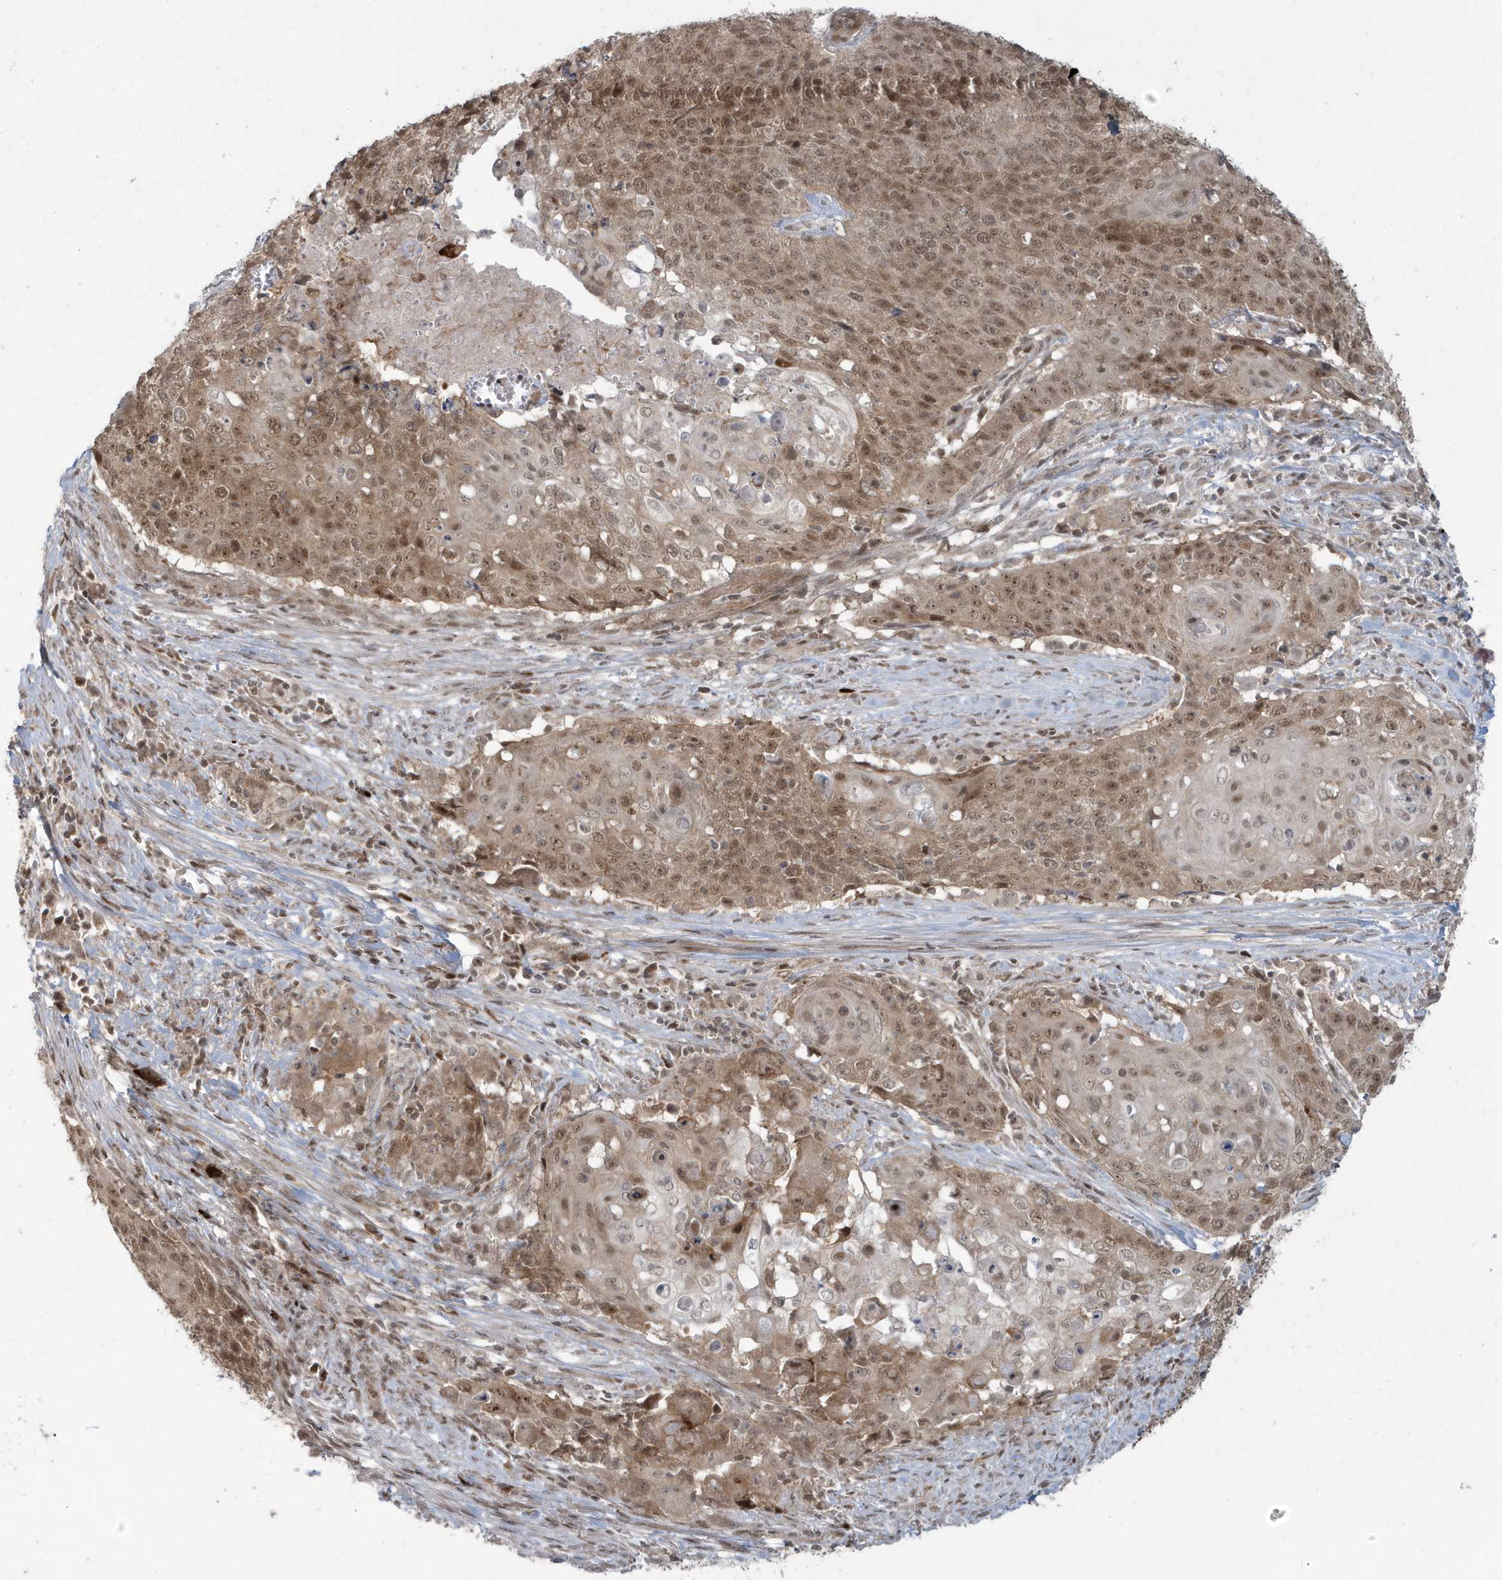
{"staining": {"intensity": "moderate", "quantity": ">75%", "location": "cytoplasmic/membranous,nuclear"}, "tissue": "cervical cancer", "cell_type": "Tumor cells", "image_type": "cancer", "snomed": [{"axis": "morphology", "description": "Squamous cell carcinoma, NOS"}, {"axis": "topography", "description": "Cervix"}], "caption": "This is an image of immunohistochemistry staining of cervical cancer (squamous cell carcinoma), which shows moderate expression in the cytoplasmic/membranous and nuclear of tumor cells.", "gene": "C1orf52", "patient": {"sex": "female", "age": 39}}